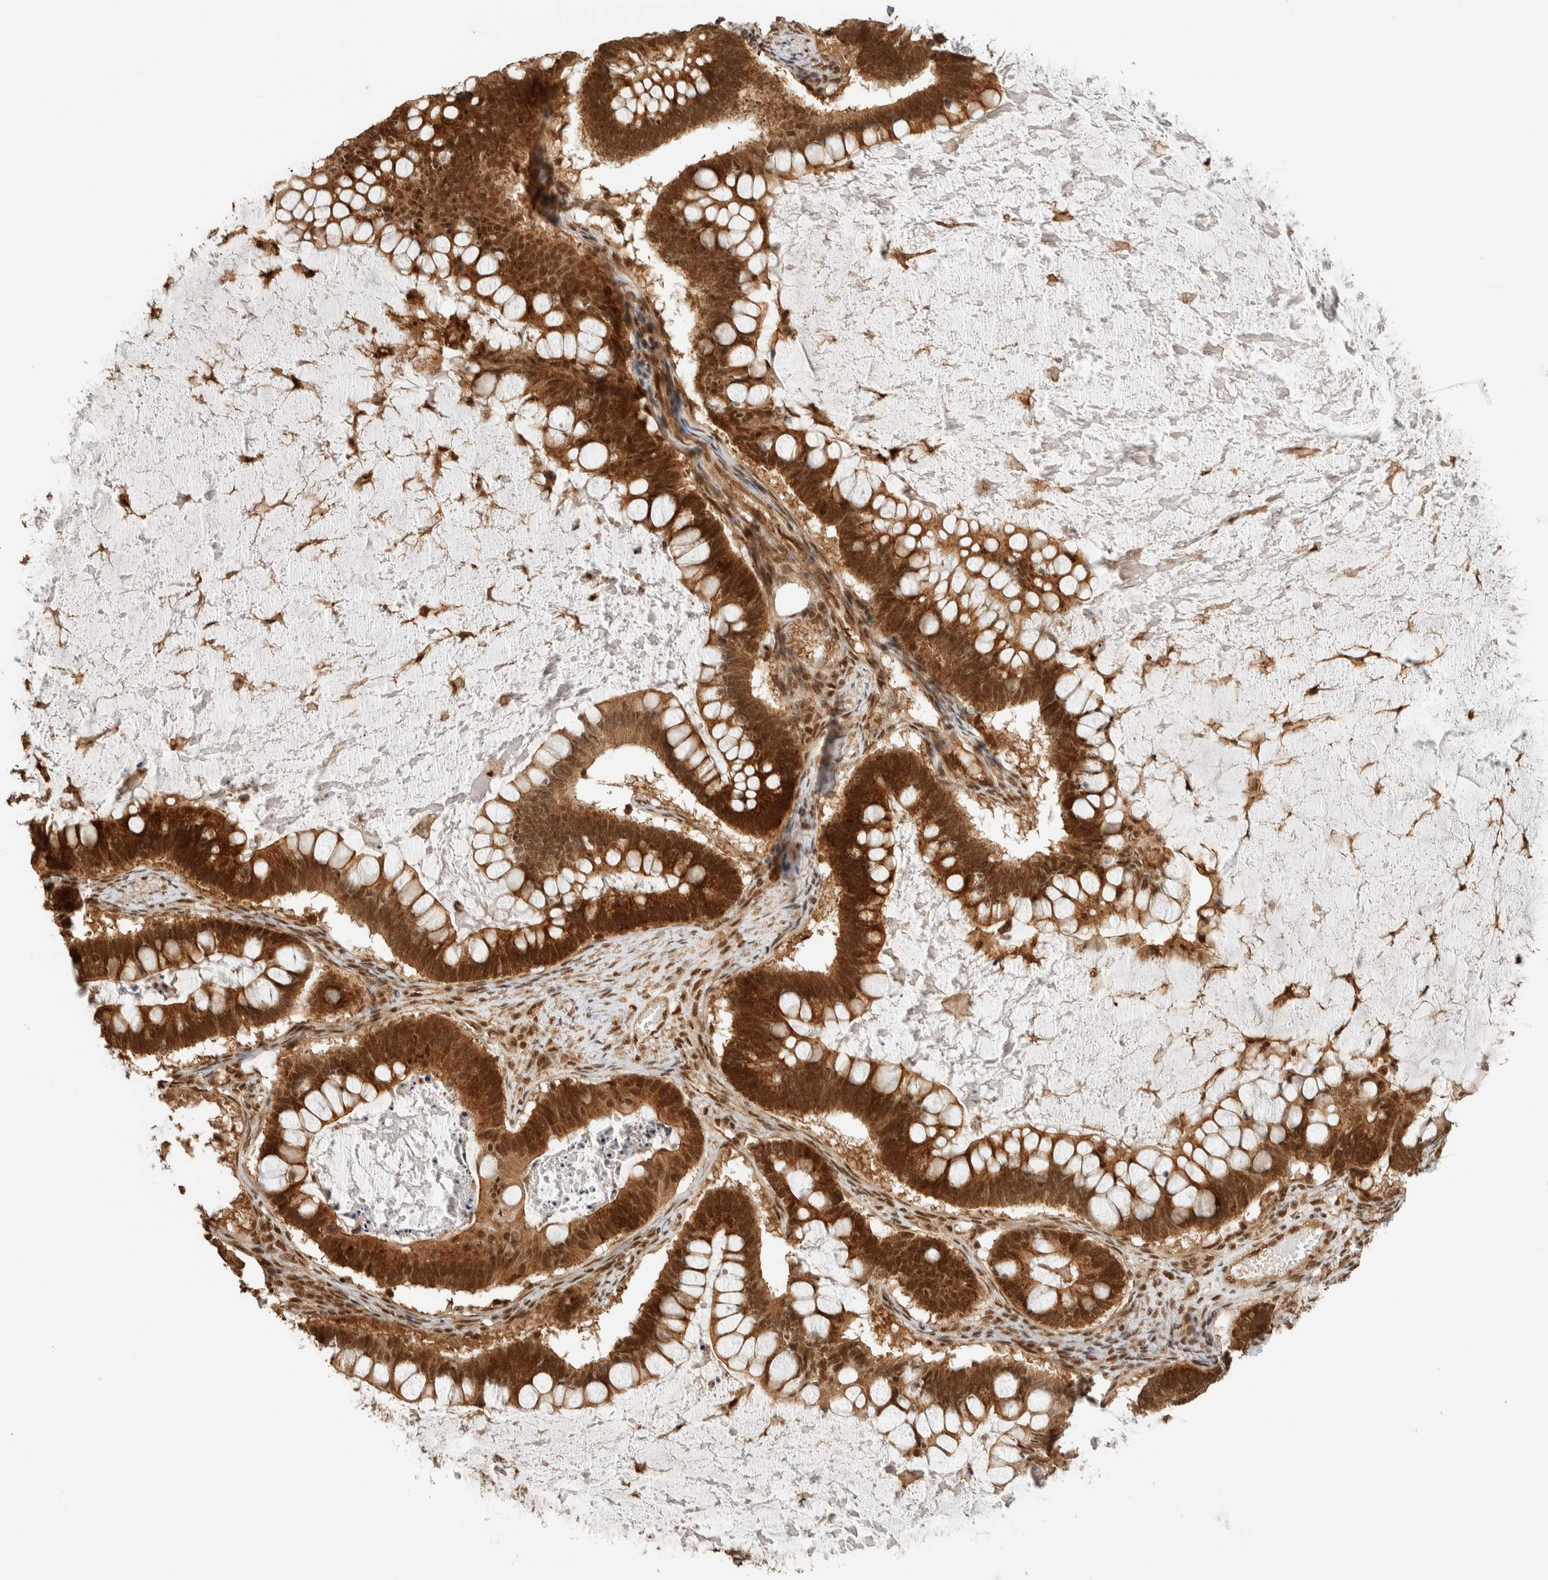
{"staining": {"intensity": "strong", "quantity": ">75%", "location": "cytoplasmic/membranous,nuclear"}, "tissue": "ovarian cancer", "cell_type": "Tumor cells", "image_type": "cancer", "snomed": [{"axis": "morphology", "description": "Cystadenocarcinoma, mucinous, NOS"}, {"axis": "topography", "description": "Ovary"}], "caption": "The immunohistochemical stain shows strong cytoplasmic/membranous and nuclear staining in tumor cells of ovarian cancer (mucinous cystadenocarcinoma) tissue.", "gene": "ZBTB2", "patient": {"sex": "female", "age": 61}}